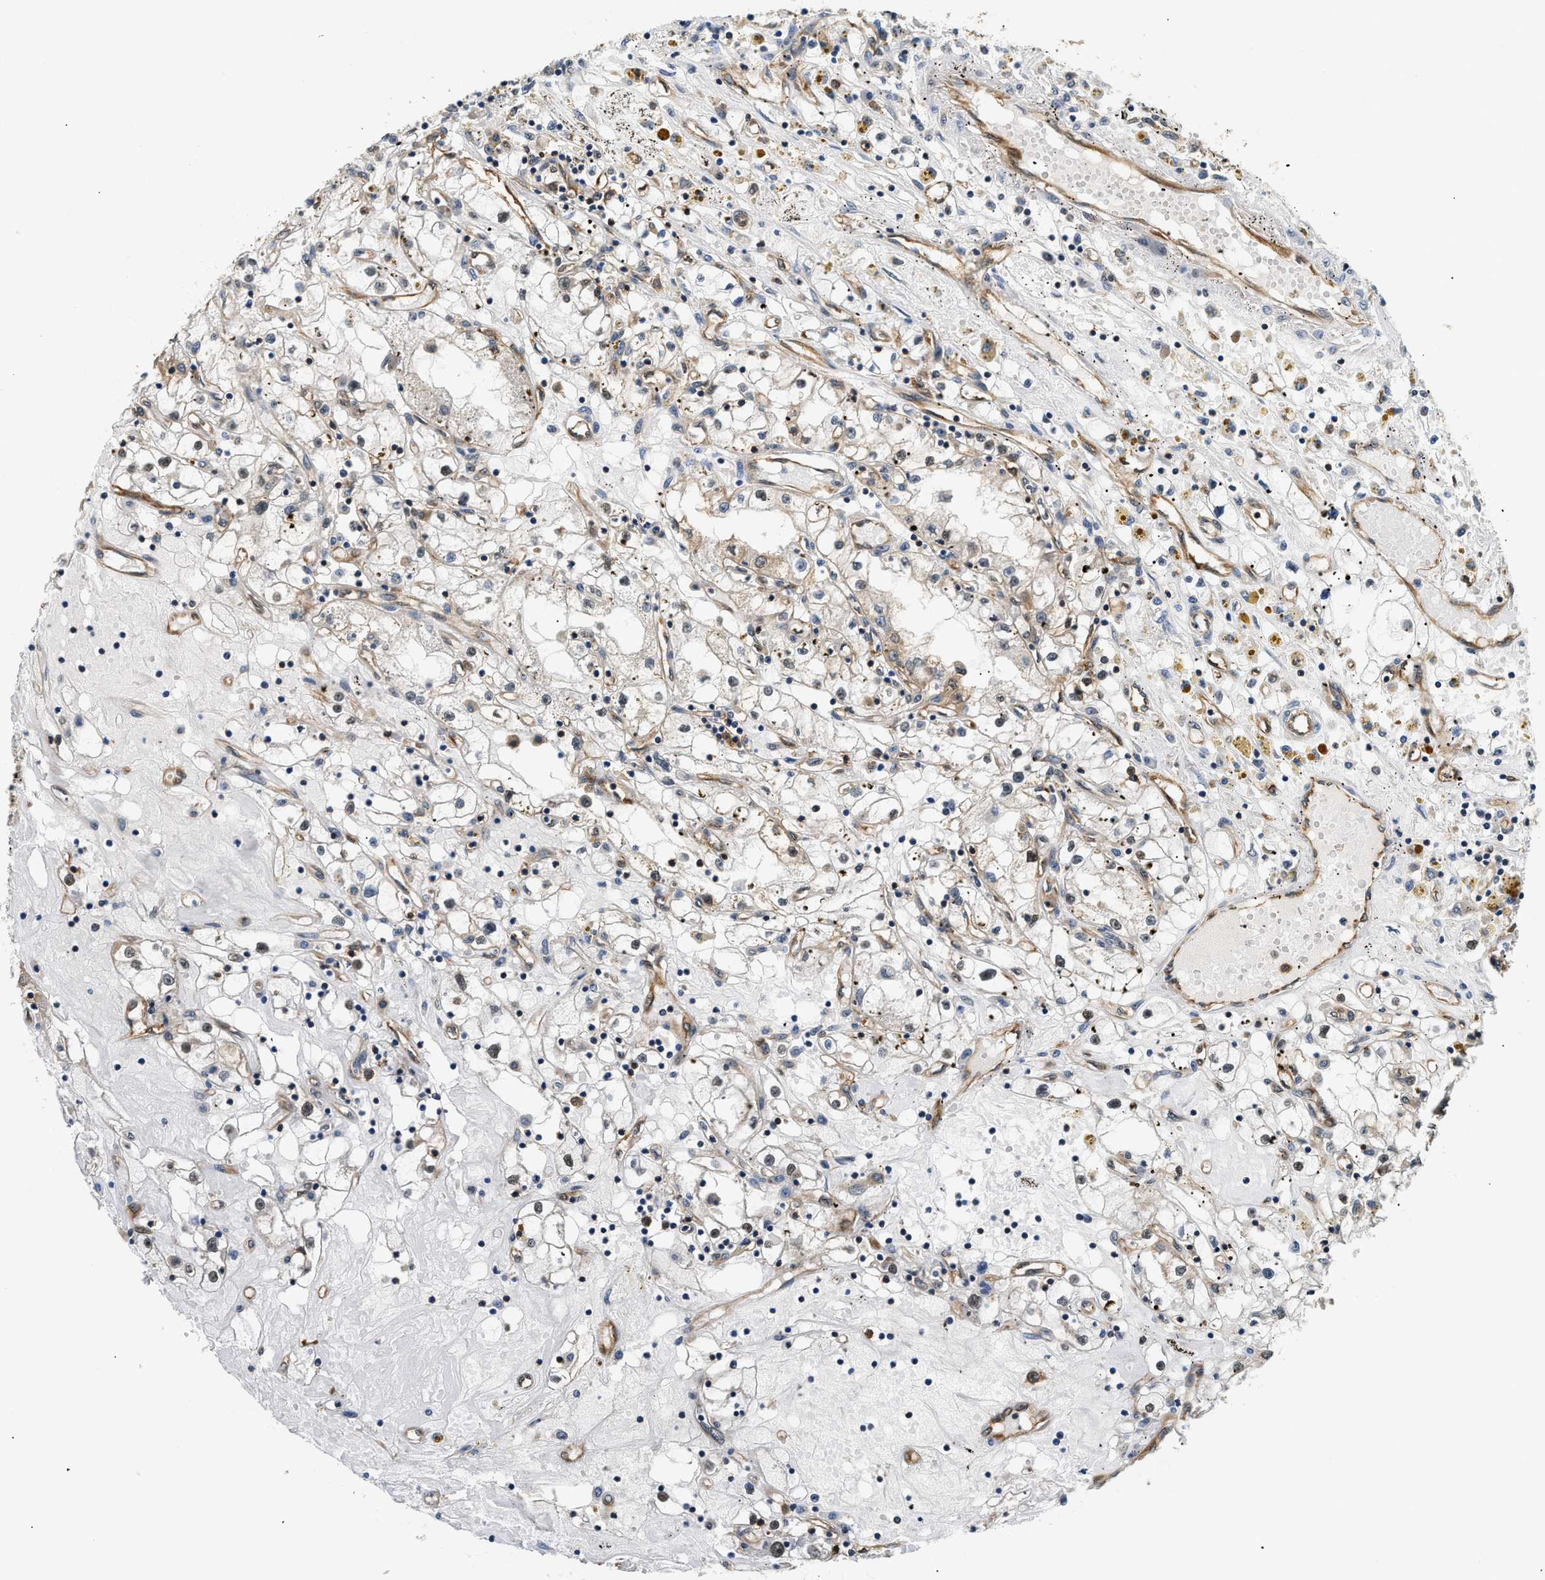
{"staining": {"intensity": "weak", "quantity": "25%-75%", "location": "cytoplasmic/membranous"}, "tissue": "renal cancer", "cell_type": "Tumor cells", "image_type": "cancer", "snomed": [{"axis": "morphology", "description": "Adenocarcinoma, NOS"}, {"axis": "topography", "description": "Kidney"}], "caption": "This image exhibits immunohistochemistry (IHC) staining of renal adenocarcinoma, with low weak cytoplasmic/membranous expression in approximately 25%-75% of tumor cells.", "gene": "PPP2R1B", "patient": {"sex": "male", "age": 56}}